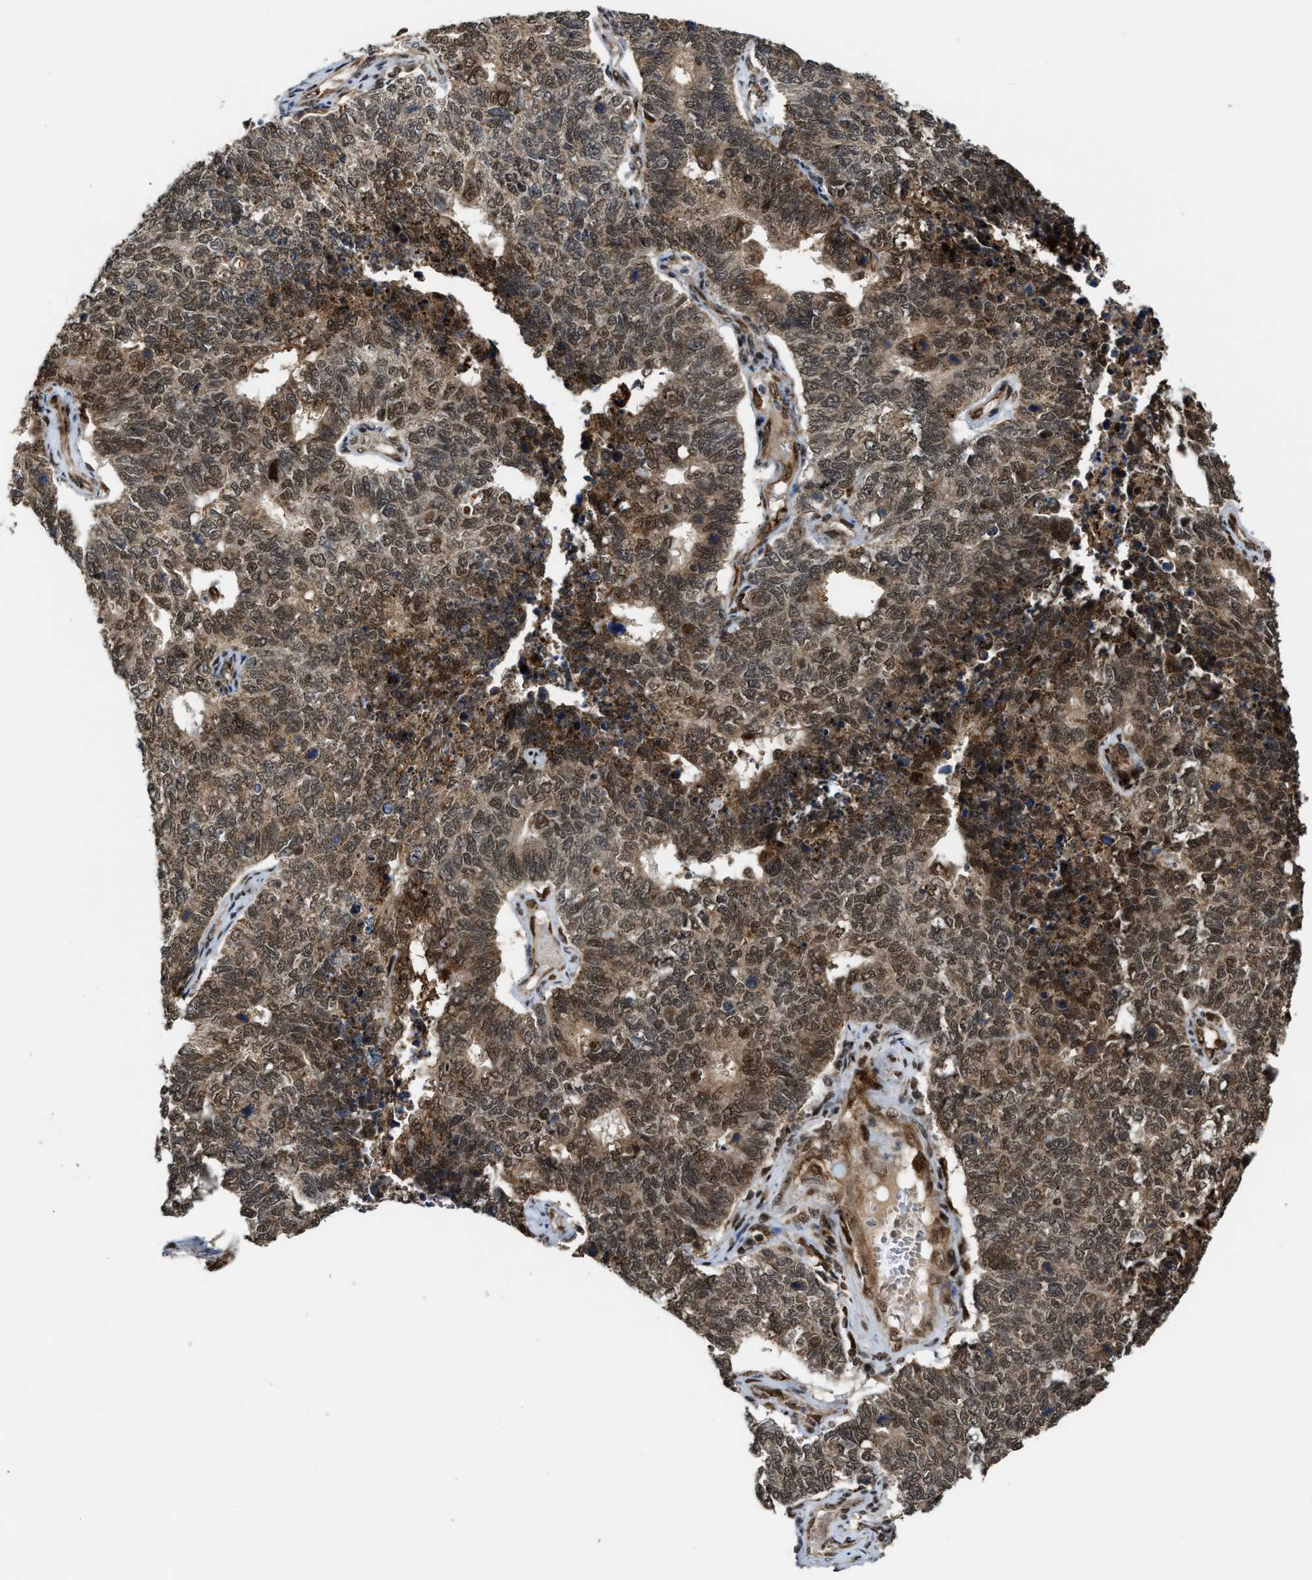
{"staining": {"intensity": "moderate", "quantity": ">75%", "location": "cytoplasmic/membranous,nuclear"}, "tissue": "cervical cancer", "cell_type": "Tumor cells", "image_type": "cancer", "snomed": [{"axis": "morphology", "description": "Squamous cell carcinoma, NOS"}, {"axis": "topography", "description": "Cervix"}], "caption": "Protein expression analysis of cervical squamous cell carcinoma reveals moderate cytoplasmic/membranous and nuclear staining in approximately >75% of tumor cells.", "gene": "ZNF250", "patient": {"sex": "female", "age": 63}}